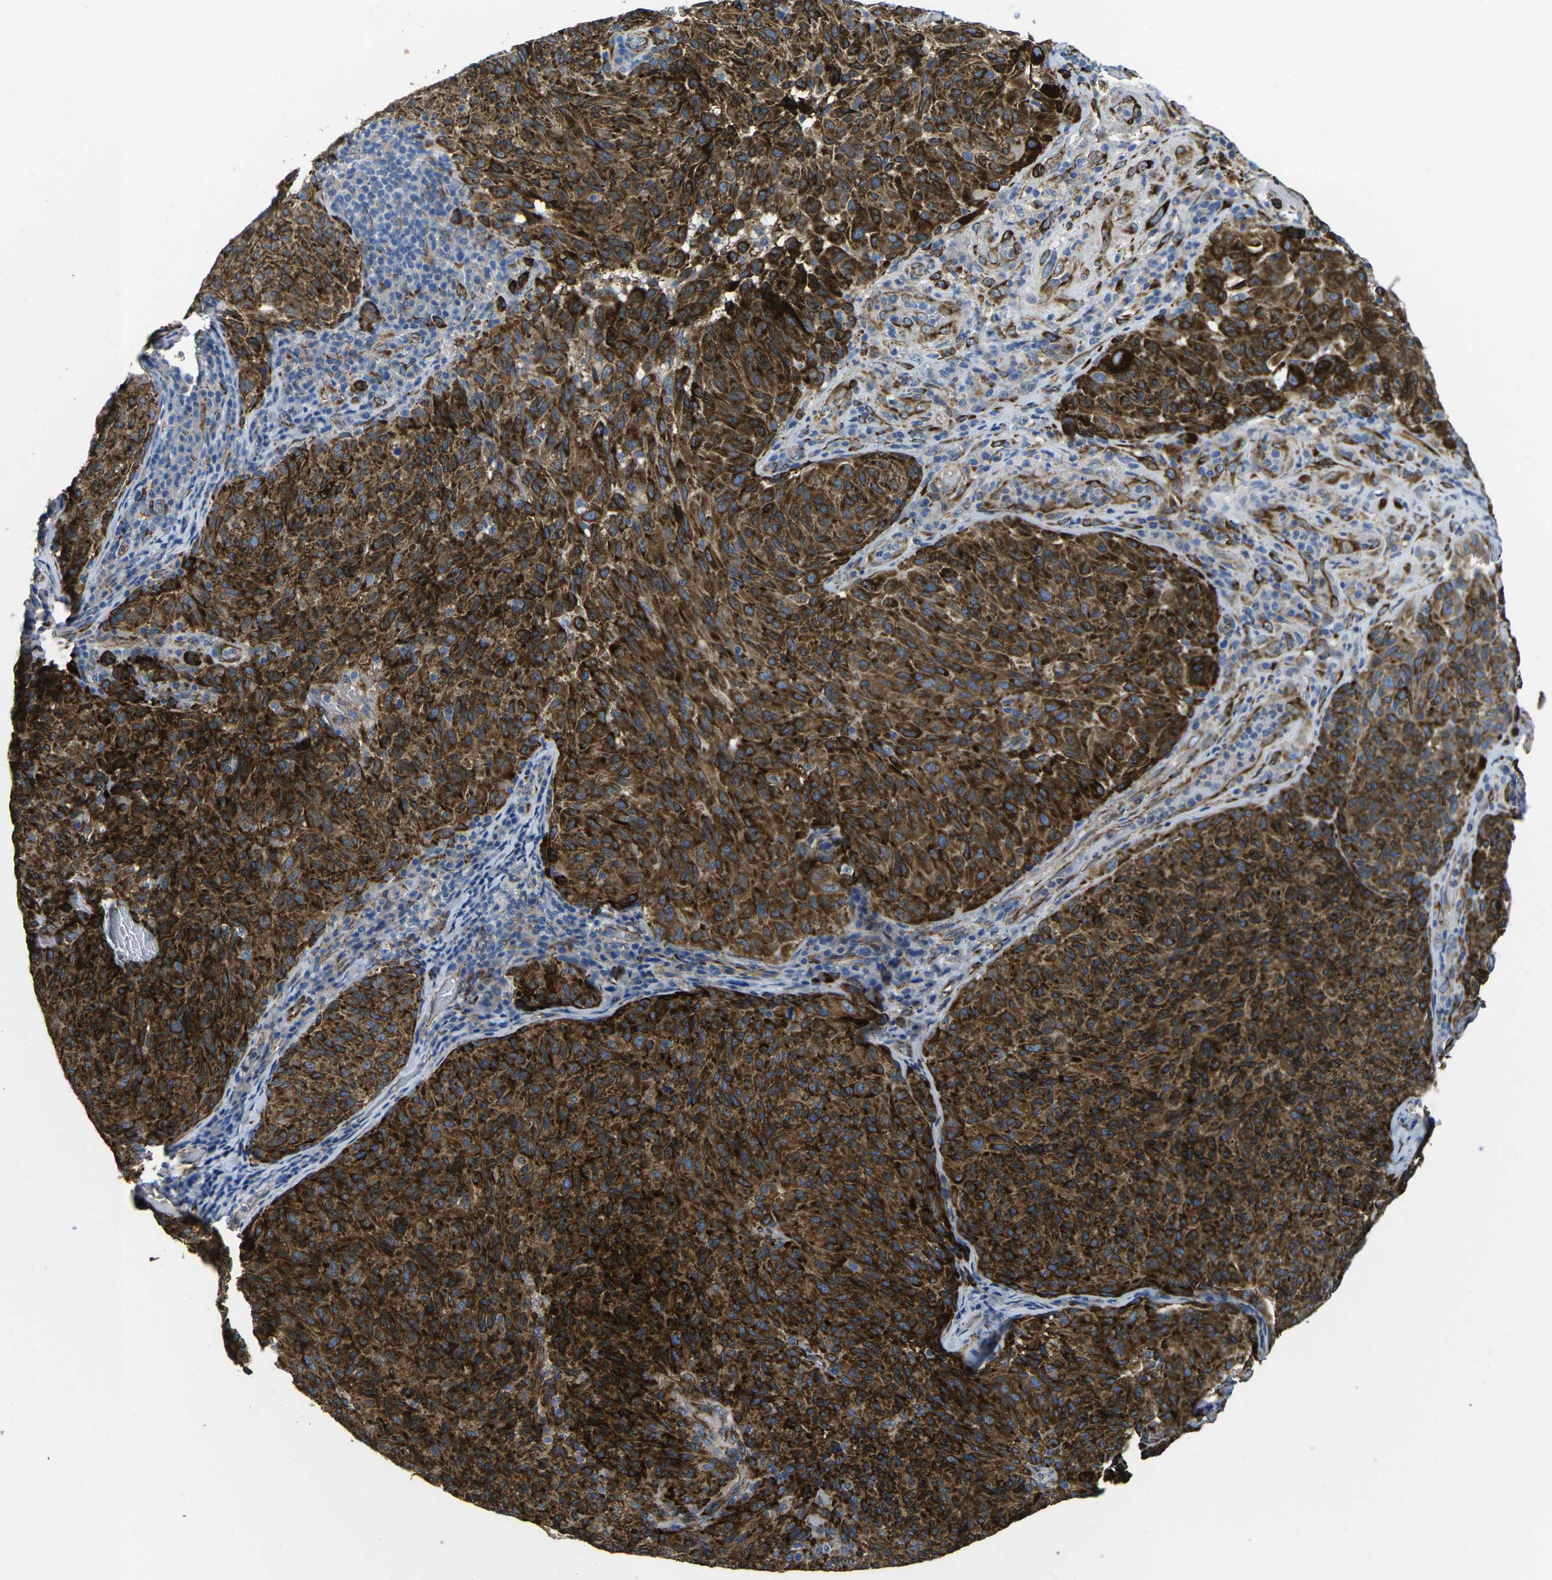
{"staining": {"intensity": "strong", "quantity": ">75%", "location": "cytoplasmic/membranous"}, "tissue": "melanoma", "cell_type": "Tumor cells", "image_type": "cancer", "snomed": [{"axis": "morphology", "description": "Malignant melanoma, NOS"}, {"axis": "topography", "description": "Skin"}], "caption": "Melanoma stained for a protein (brown) reveals strong cytoplasmic/membranous positive expression in about >75% of tumor cells.", "gene": "PDZD8", "patient": {"sex": "female", "age": 73}}